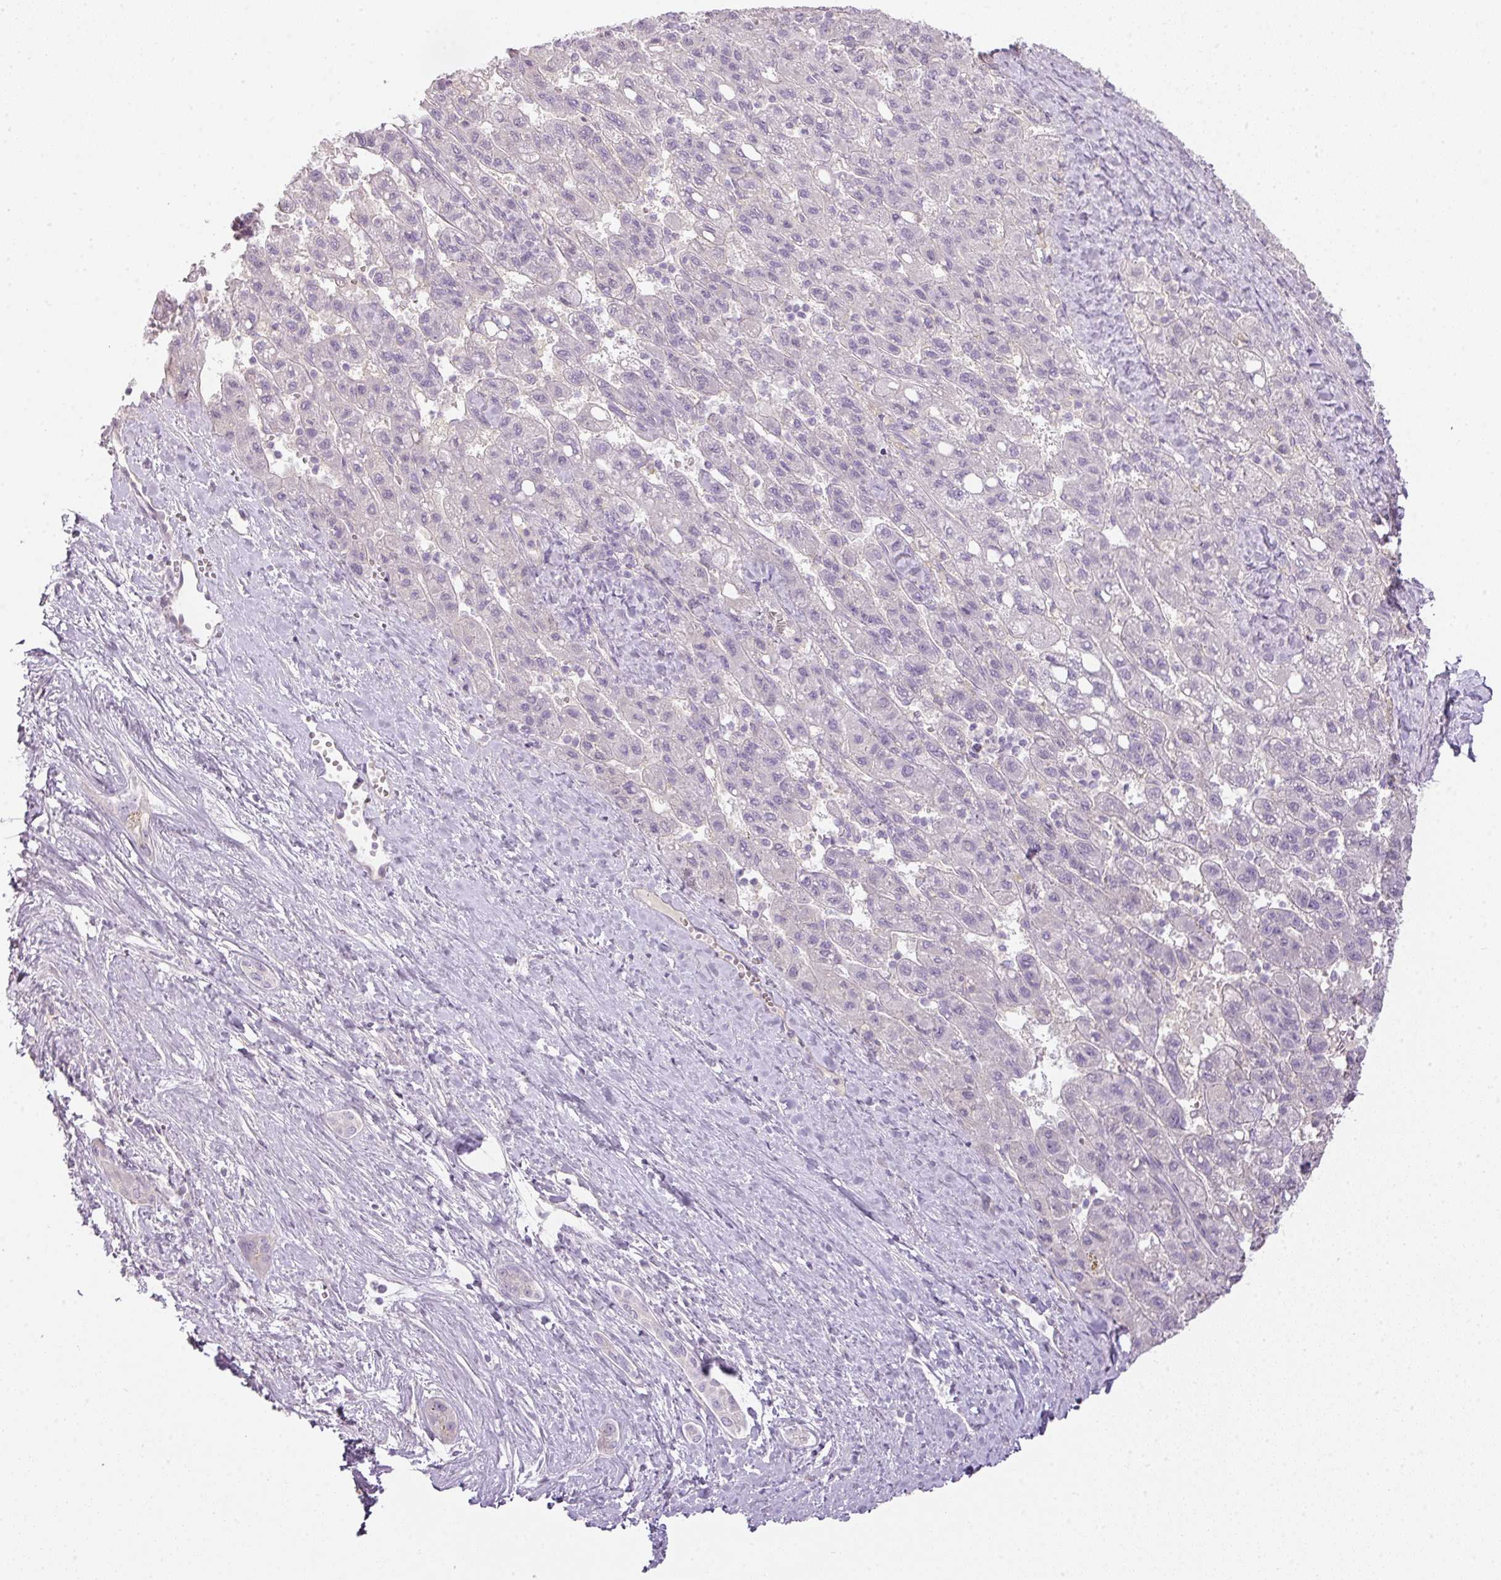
{"staining": {"intensity": "negative", "quantity": "none", "location": "none"}, "tissue": "liver cancer", "cell_type": "Tumor cells", "image_type": "cancer", "snomed": [{"axis": "morphology", "description": "Carcinoma, Hepatocellular, NOS"}, {"axis": "topography", "description": "Liver"}], "caption": "The histopathology image reveals no significant staining in tumor cells of liver cancer.", "gene": "RAX2", "patient": {"sex": "female", "age": 82}}